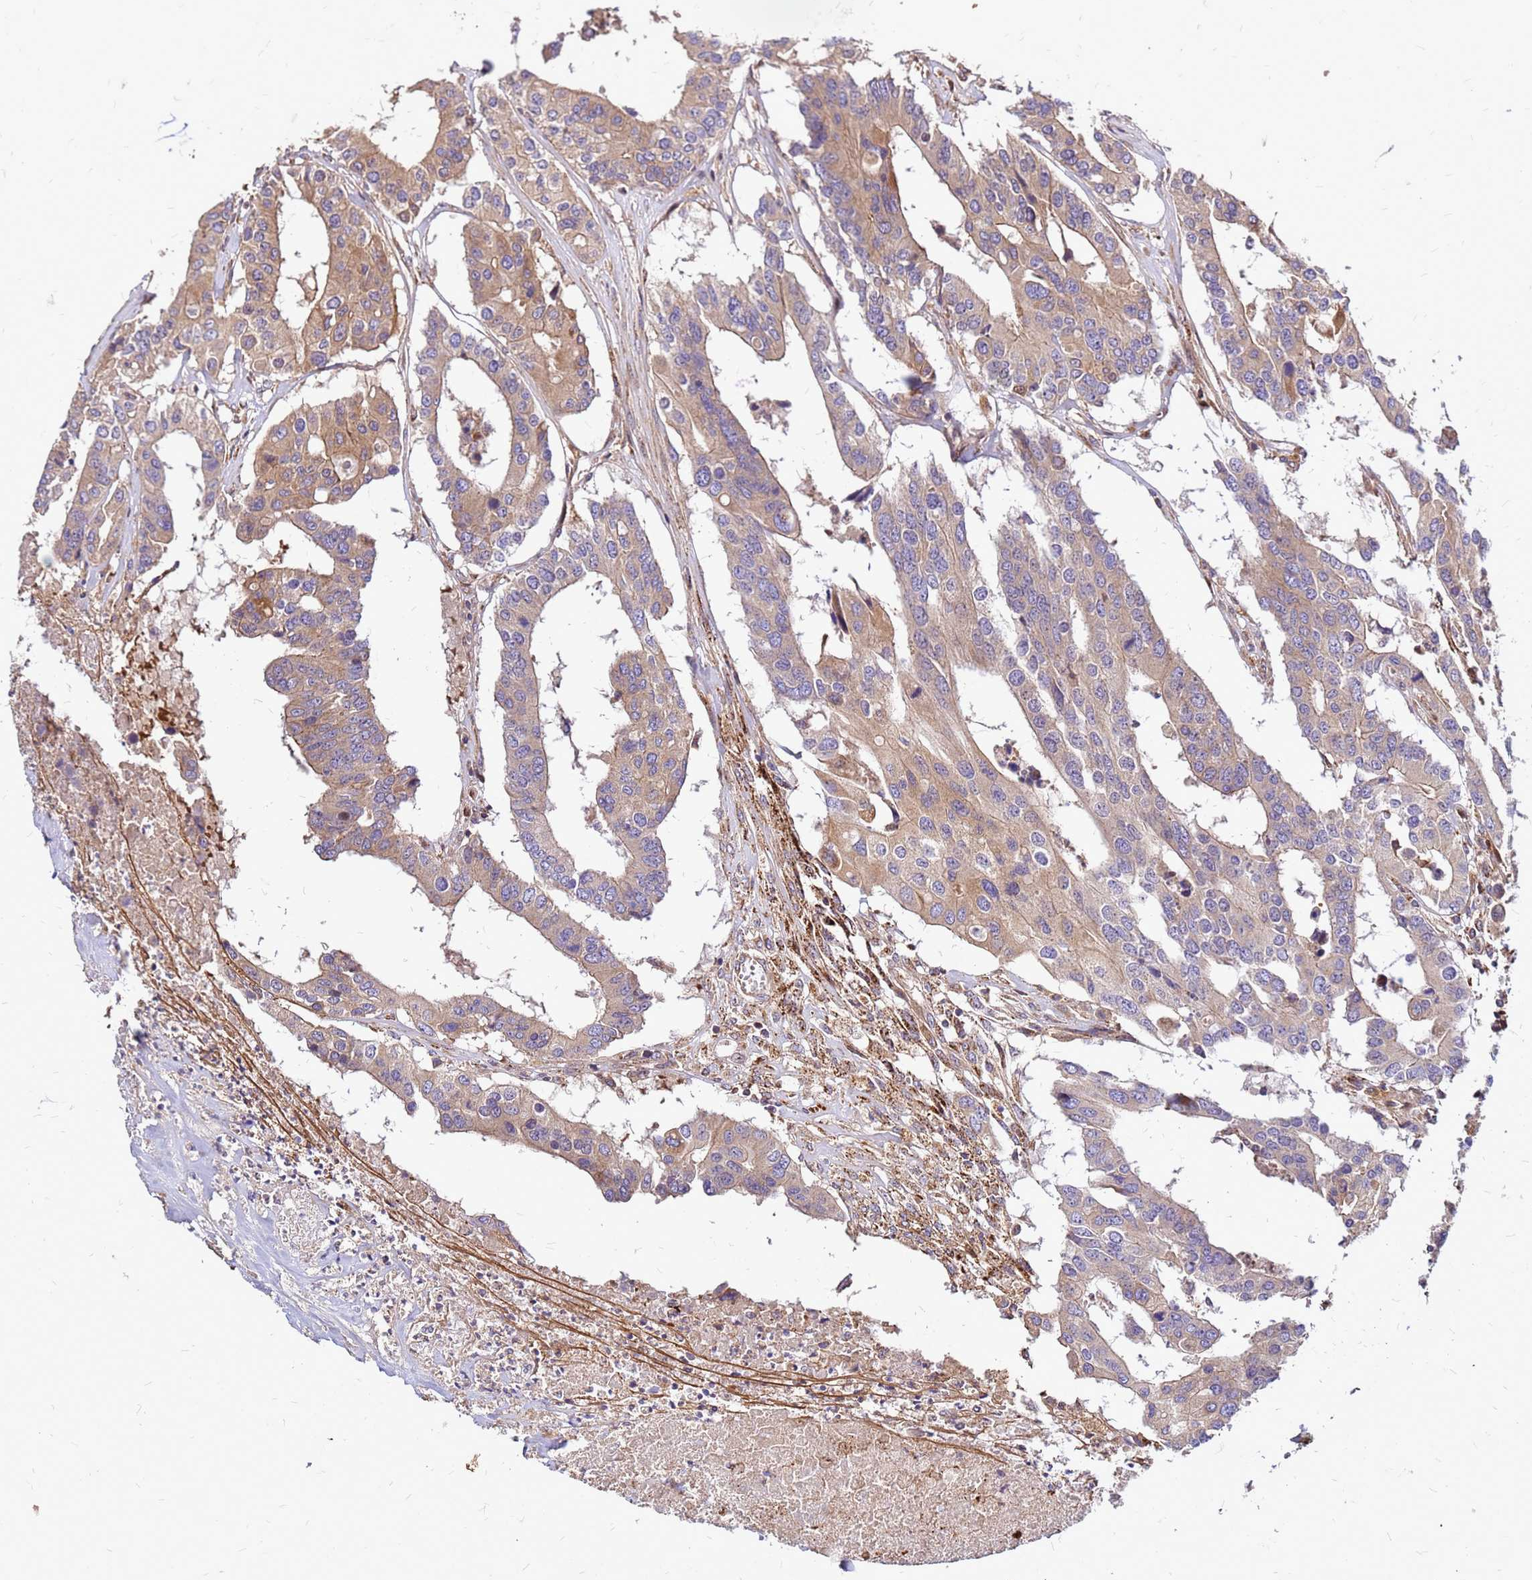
{"staining": {"intensity": "weak", "quantity": ">75%", "location": "cytoplasmic/membranous"}, "tissue": "colorectal cancer", "cell_type": "Tumor cells", "image_type": "cancer", "snomed": [{"axis": "morphology", "description": "Adenocarcinoma, NOS"}, {"axis": "topography", "description": "Colon"}], "caption": "Immunohistochemical staining of human adenocarcinoma (colorectal) exhibits low levels of weak cytoplasmic/membranous expression in about >75% of tumor cells. The staining was performed using DAB (3,3'-diaminobenzidine) to visualize the protein expression in brown, while the nuclei were stained in blue with hematoxylin (Magnification: 20x).", "gene": "CYBC1", "patient": {"sex": "male", "age": 77}}